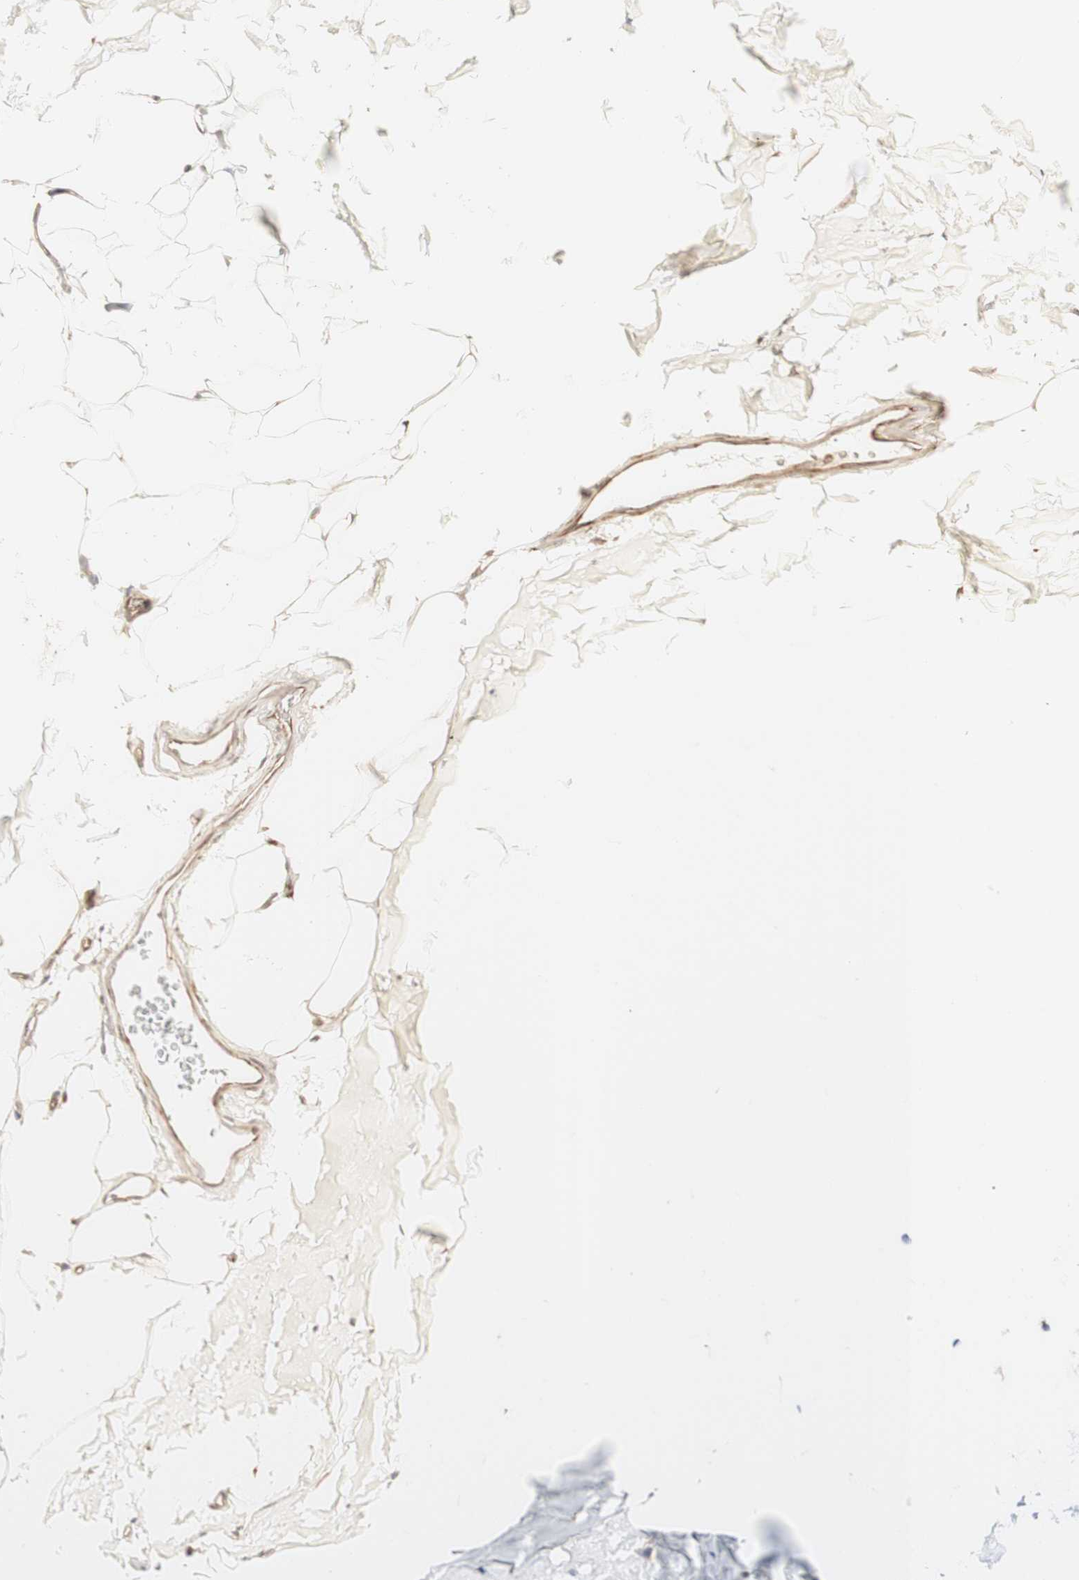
{"staining": {"intensity": "negative", "quantity": "none", "location": "none"}, "tissue": "adipose tissue", "cell_type": "Adipocytes", "image_type": "normal", "snomed": [{"axis": "morphology", "description": "Normal tissue, NOS"}, {"axis": "topography", "description": "Cartilage tissue"}, {"axis": "topography", "description": "Bronchus"}], "caption": "Photomicrograph shows no significant protein expression in adipocytes of benign adipose tissue.", "gene": "LRIG3", "patient": {"sex": "female", "age": 73}}